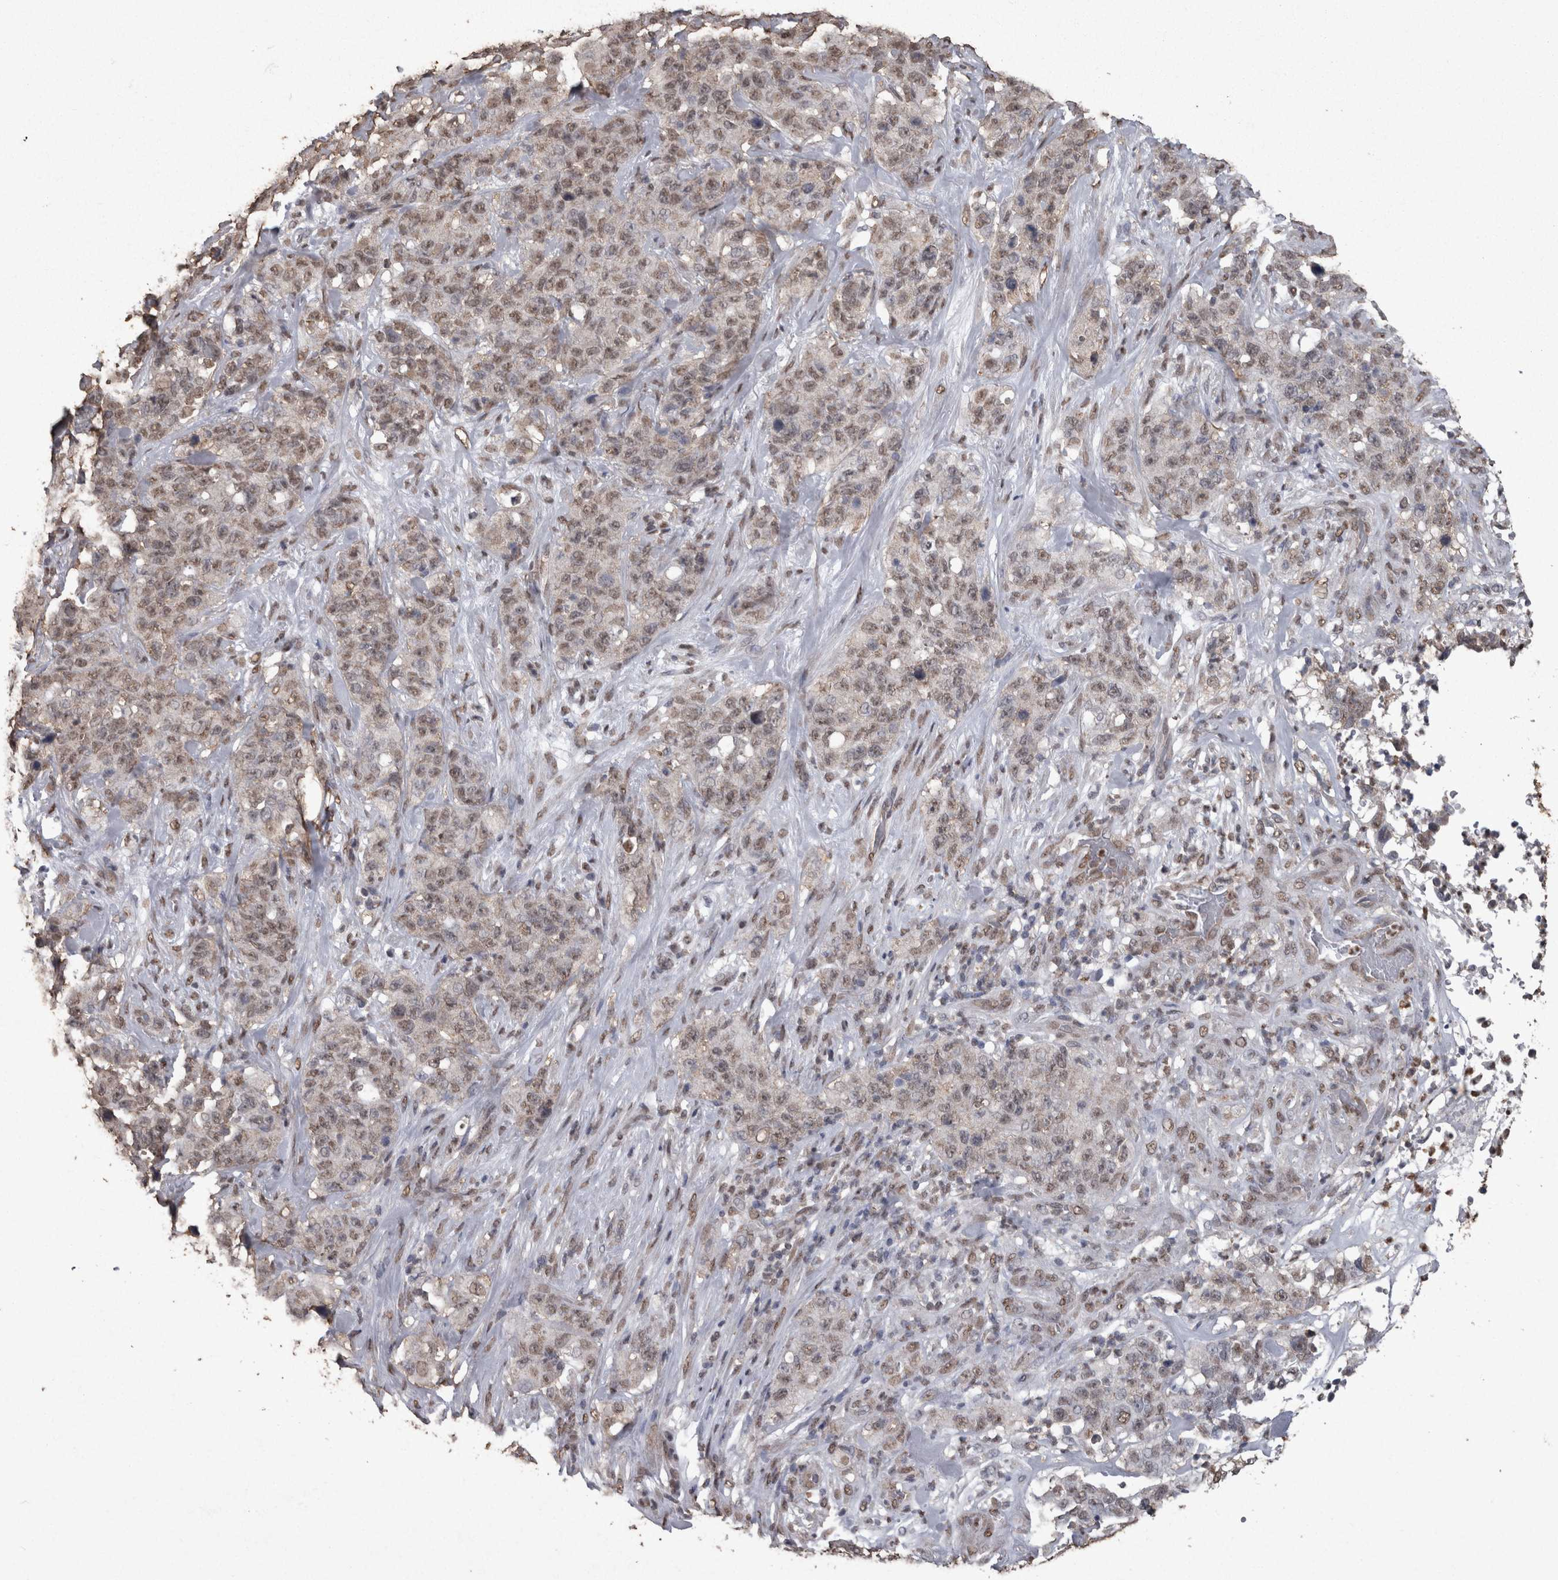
{"staining": {"intensity": "weak", "quantity": ">75%", "location": "nuclear"}, "tissue": "stomach cancer", "cell_type": "Tumor cells", "image_type": "cancer", "snomed": [{"axis": "morphology", "description": "Adenocarcinoma, NOS"}, {"axis": "topography", "description": "Stomach"}], "caption": "Adenocarcinoma (stomach) tissue shows weak nuclear staining in about >75% of tumor cells The staining was performed using DAB, with brown indicating positive protein expression. Nuclei are stained blue with hematoxylin.", "gene": "SMAD7", "patient": {"sex": "male", "age": 48}}